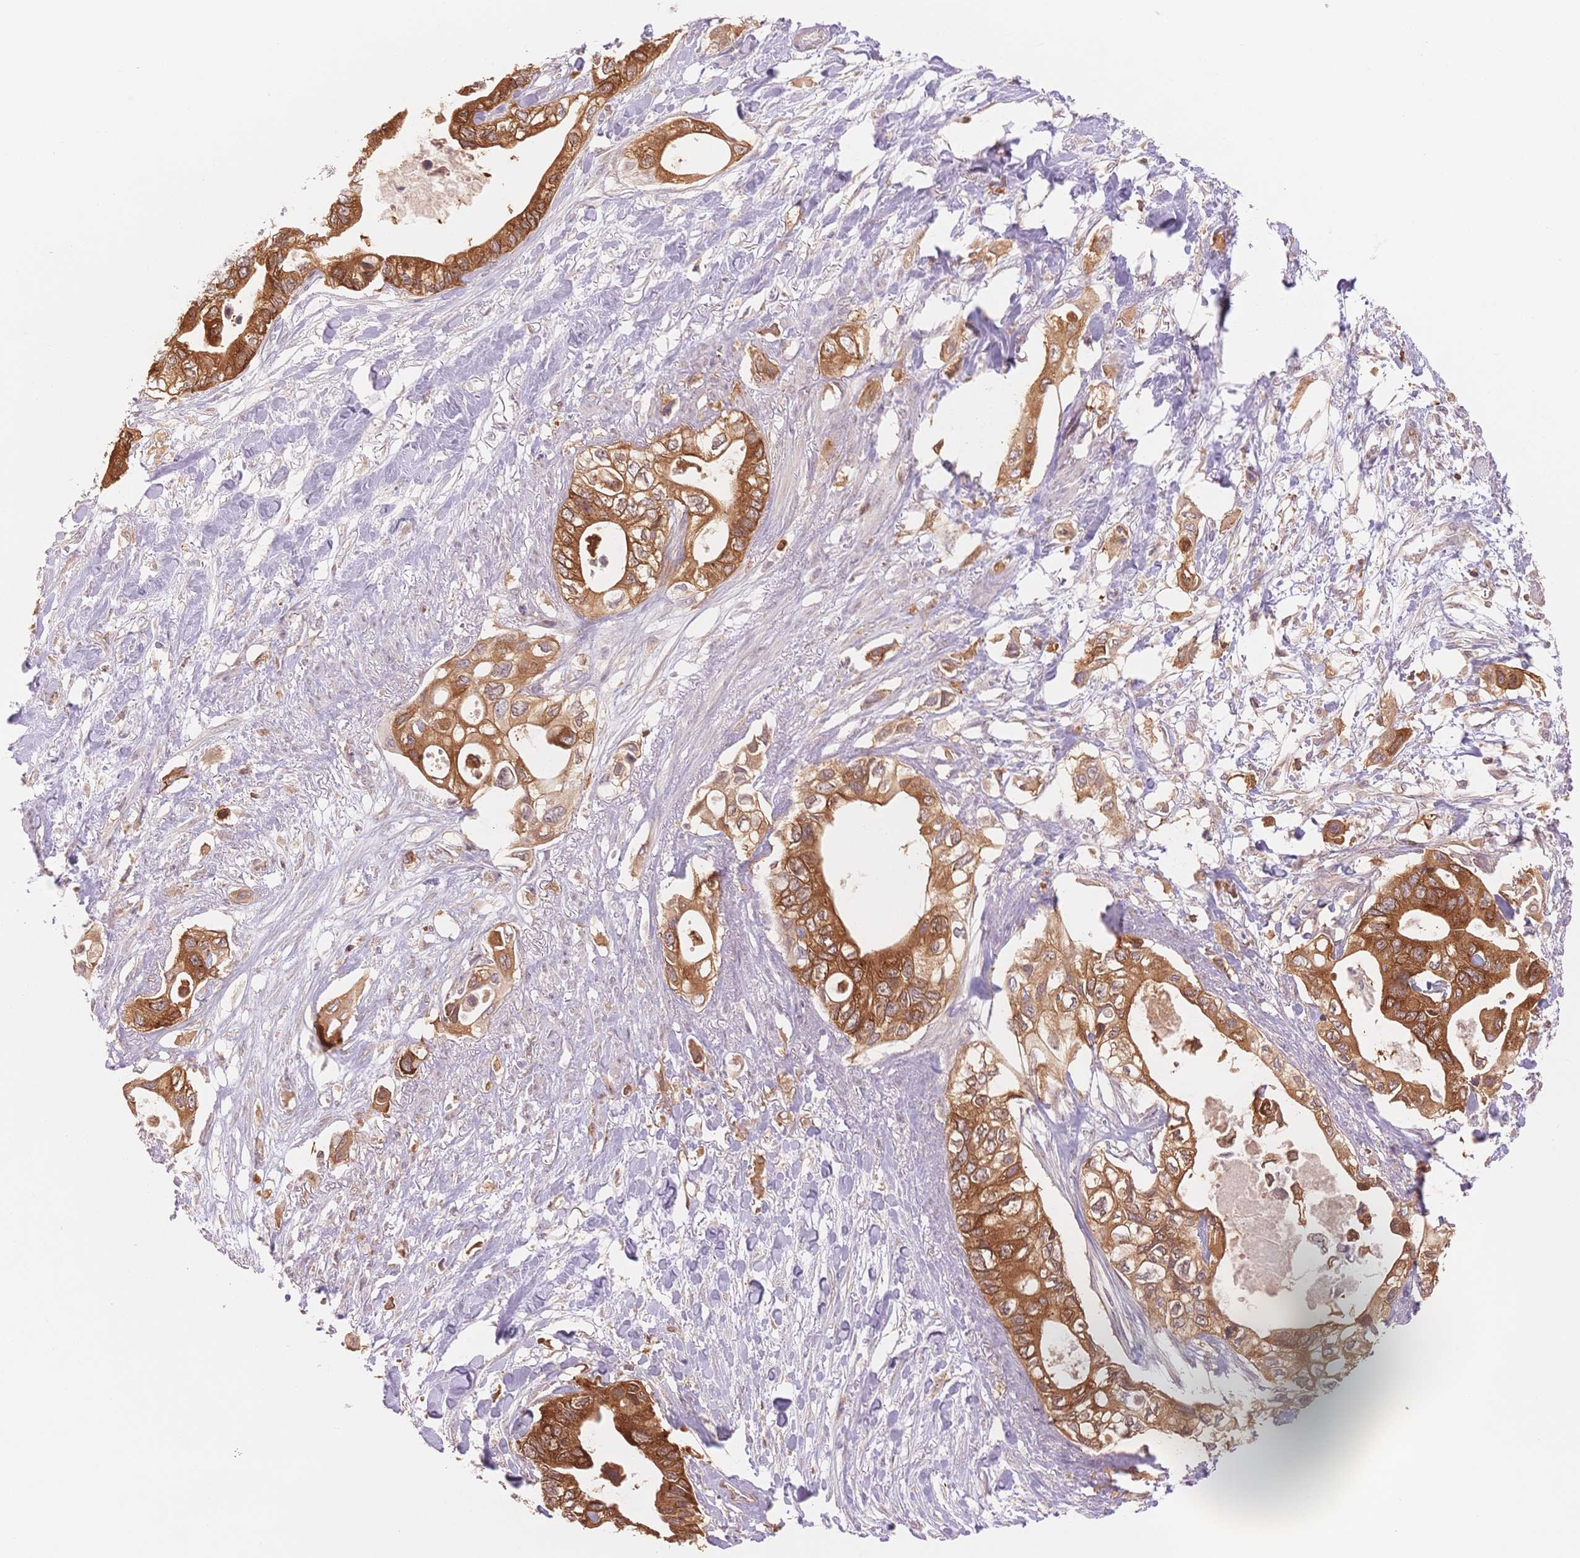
{"staining": {"intensity": "strong", "quantity": ">75%", "location": "cytoplasmic/membranous"}, "tissue": "pancreatic cancer", "cell_type": "Tumor cells", "image_type": "cancer", "snomed": [{"axis": "morphology", "description": "Adenocarcinoma, NOS"}, {"axis": "topography", "description": "Pancreas"}], "caption": "DAB (3,3'-diaminobenzidine) immunohistochemical staining of pancreatic cancer (adenocarcinoma) reveals strong cytoplasmic/membranous protein expression in approximately >75% of tumor cells. The staining was performed using DAB, with brown indicating positive protein expression. Nuclei are stained blue with hematoxylin.", "gene": "STK39", "patient": {"sex": "female", "age": 63}}